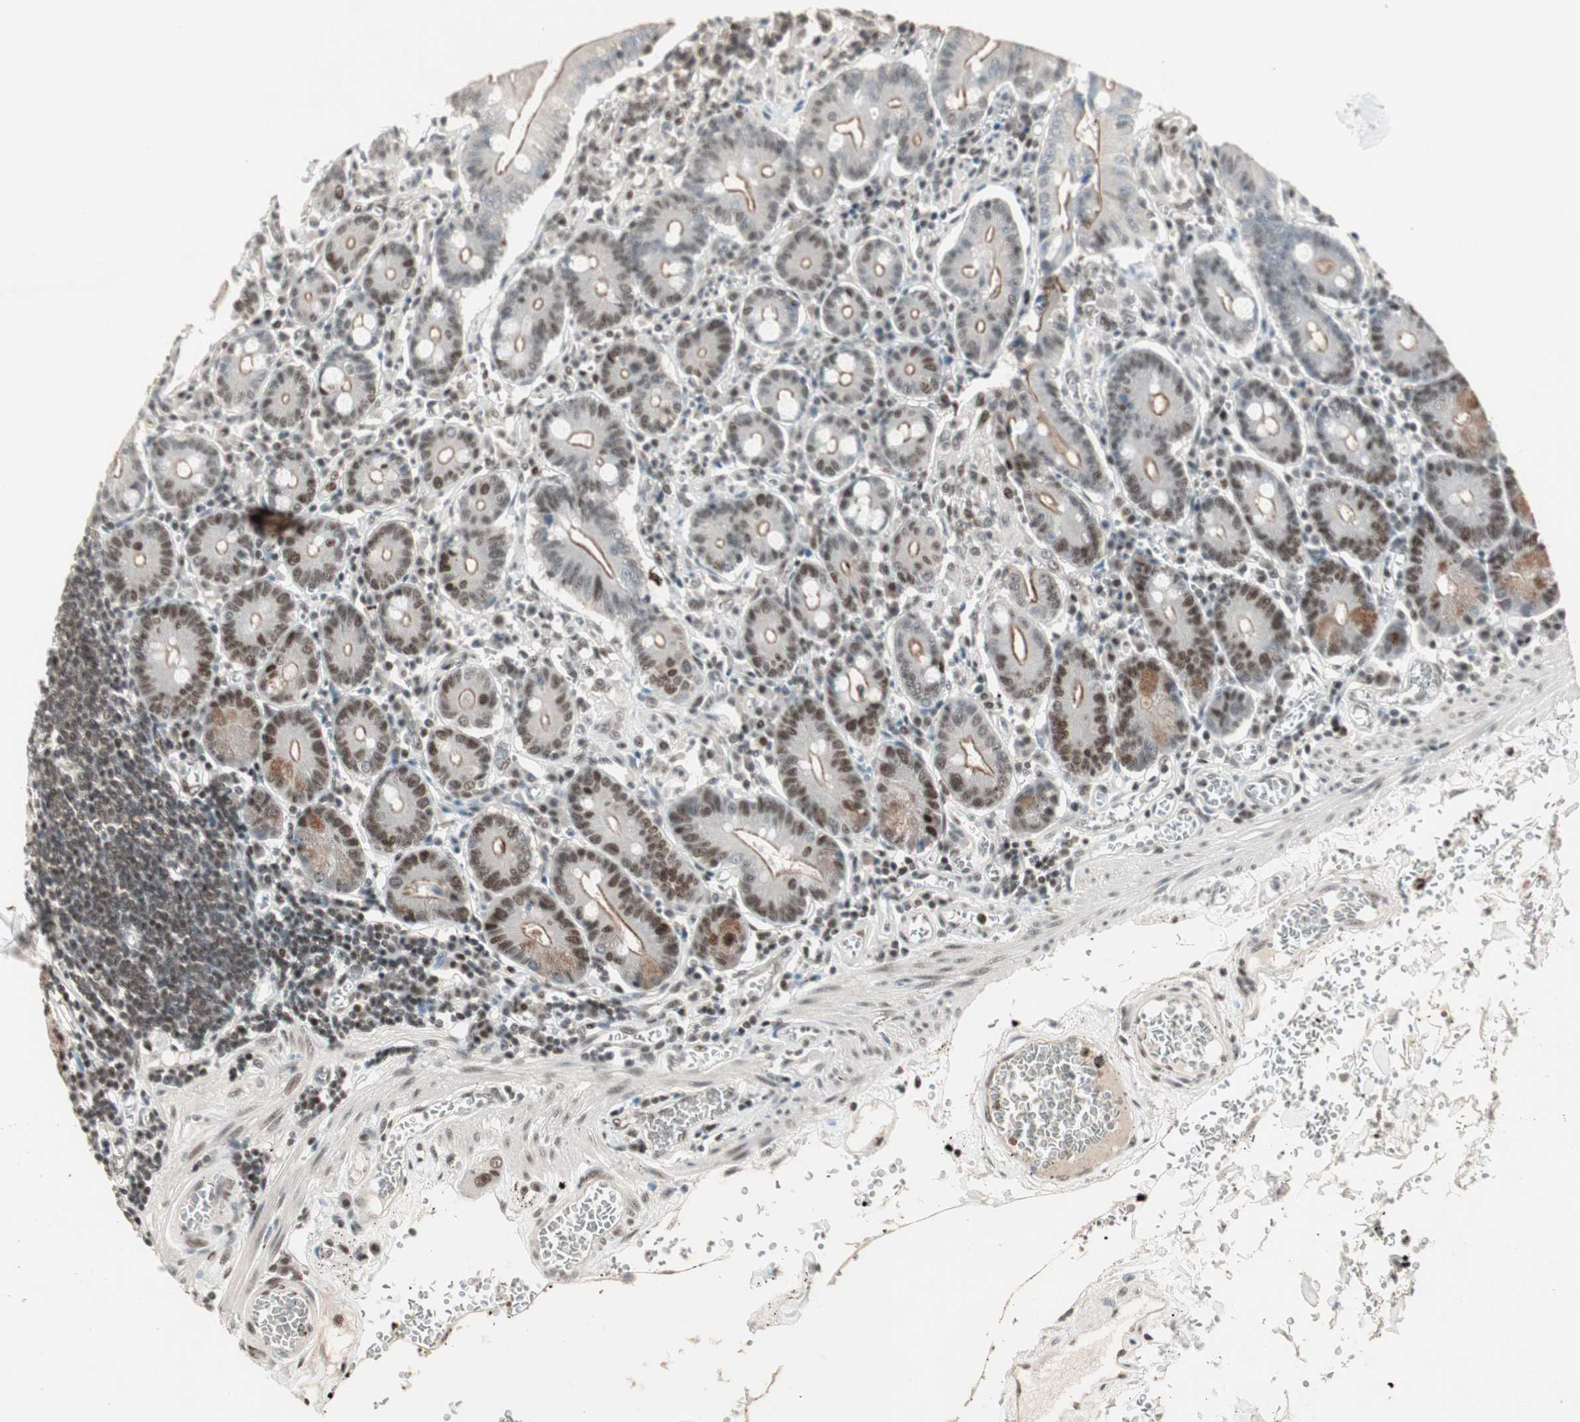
{"staining": {"intensity": "strong", "quantity": ">75%", "location": "cytoplasmic/membranous,nuclear"}, "tissue": "small intestine", "cell_type": "Glandular cells", "image_type": "normal", "snomed": [{"axis": "morphology", "description": "Normal tissue, NOS"}, {"axis": "topography", "description": "Small intestine"}], "caption": "The image shows staining of normal small intestine, revealing strong cytoplasmic/membranous,nuclear protein expression (brown color) within glandular cells. (Stains: DAB (3,3'-diaminobenzidine) in brown, nuclei in blue, Microscopy: brightfield microscopy at high magnification).", "gene": "MDC1", "patient": {"sex": "male", "age": 71}}